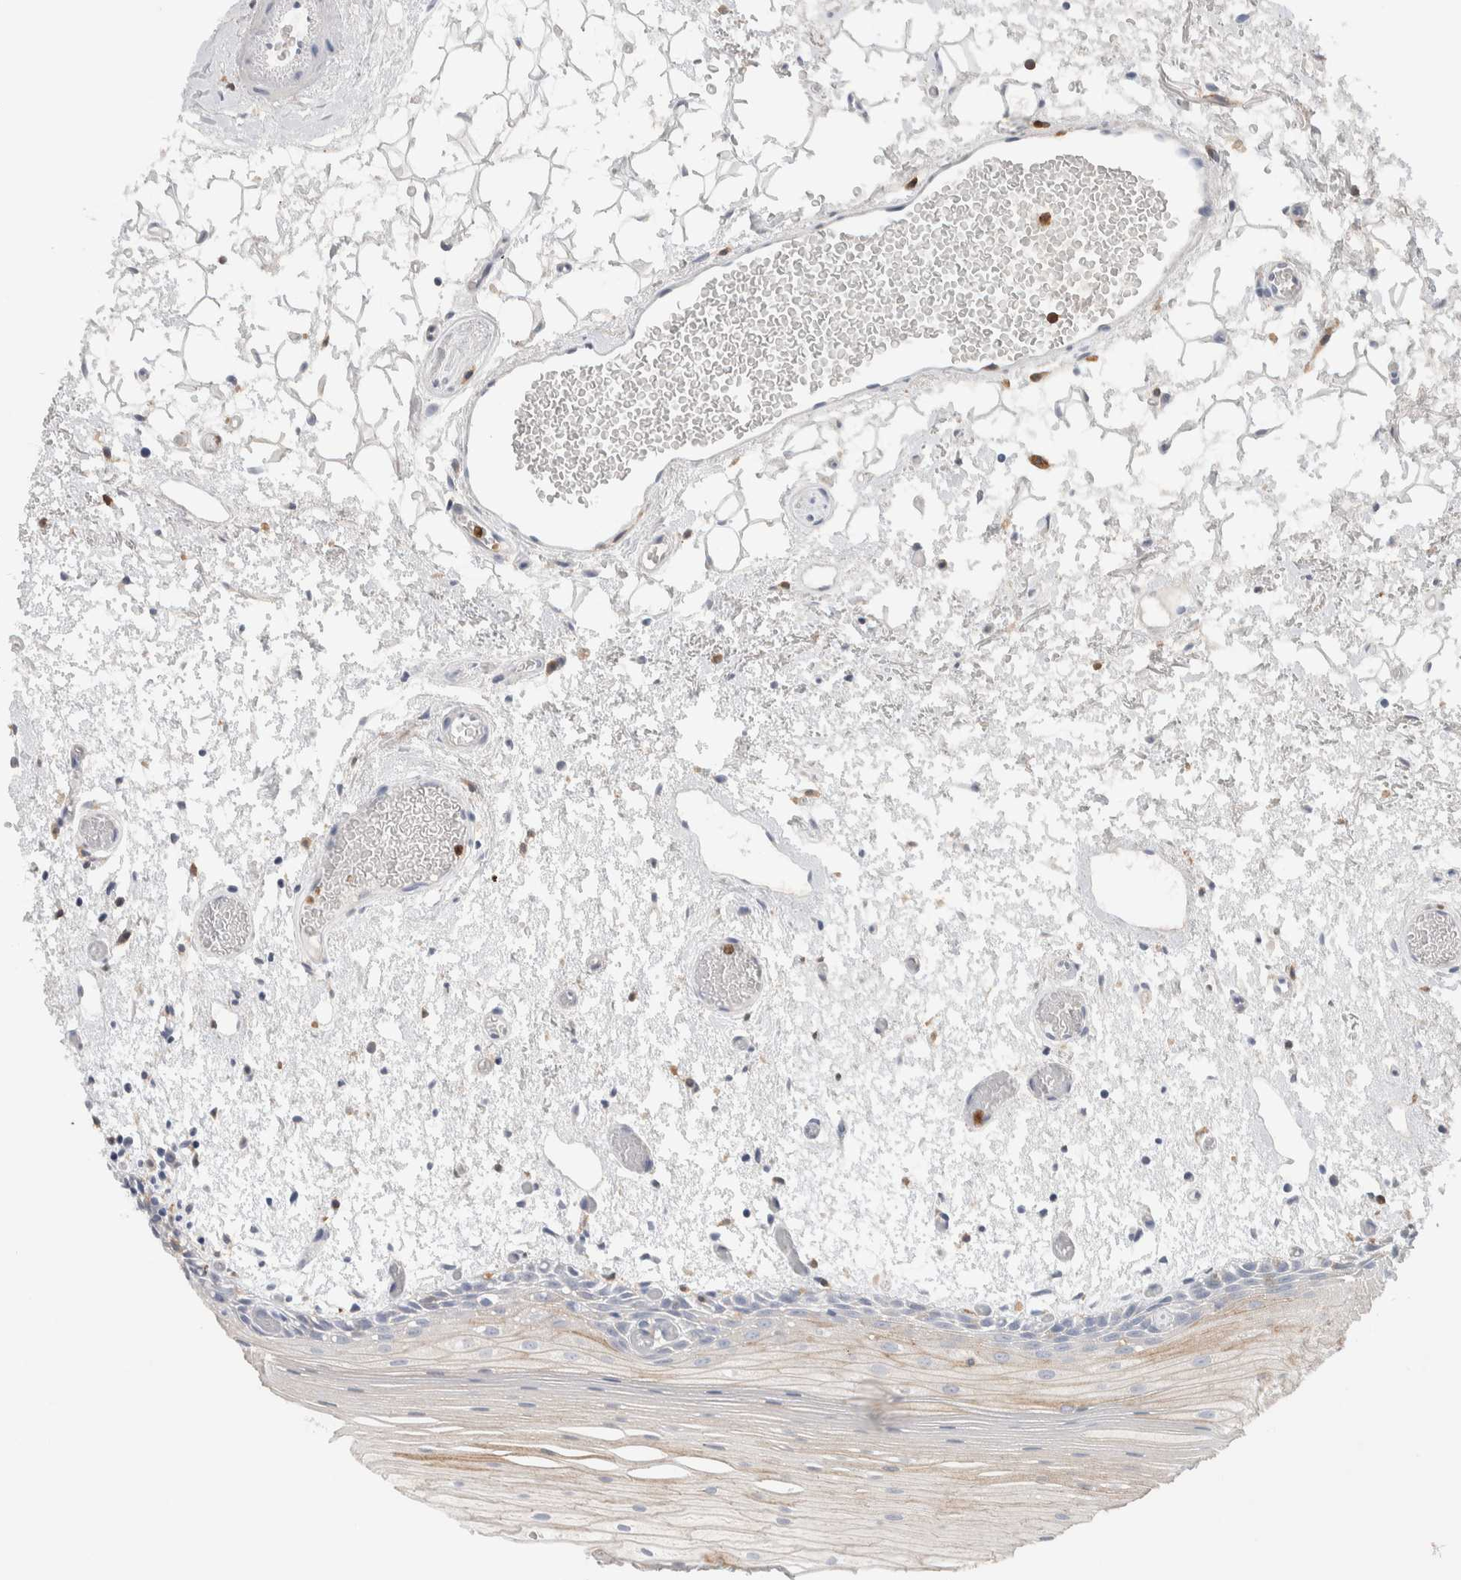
{"staining": {"intensity": "weak", "quantity": "<25%", "location": "cytoplasmic/membranous"}, "tissue": "oral mucosa", "cell_type": "Squamous epithelial cells", "image_type": "normal", "snomed": [{"axis": "morphology", "description": "Normal tissue, NOS"}, {"axis": "topography", "description": "Oral tissue"}], "caption": "Immunohistochemistry (IHC) of unremarkable human oral mucosa shows no positivity in squamous epithelial cells.", "gene": "NCF2", "patient": {"sex": "male", "age": 52}}